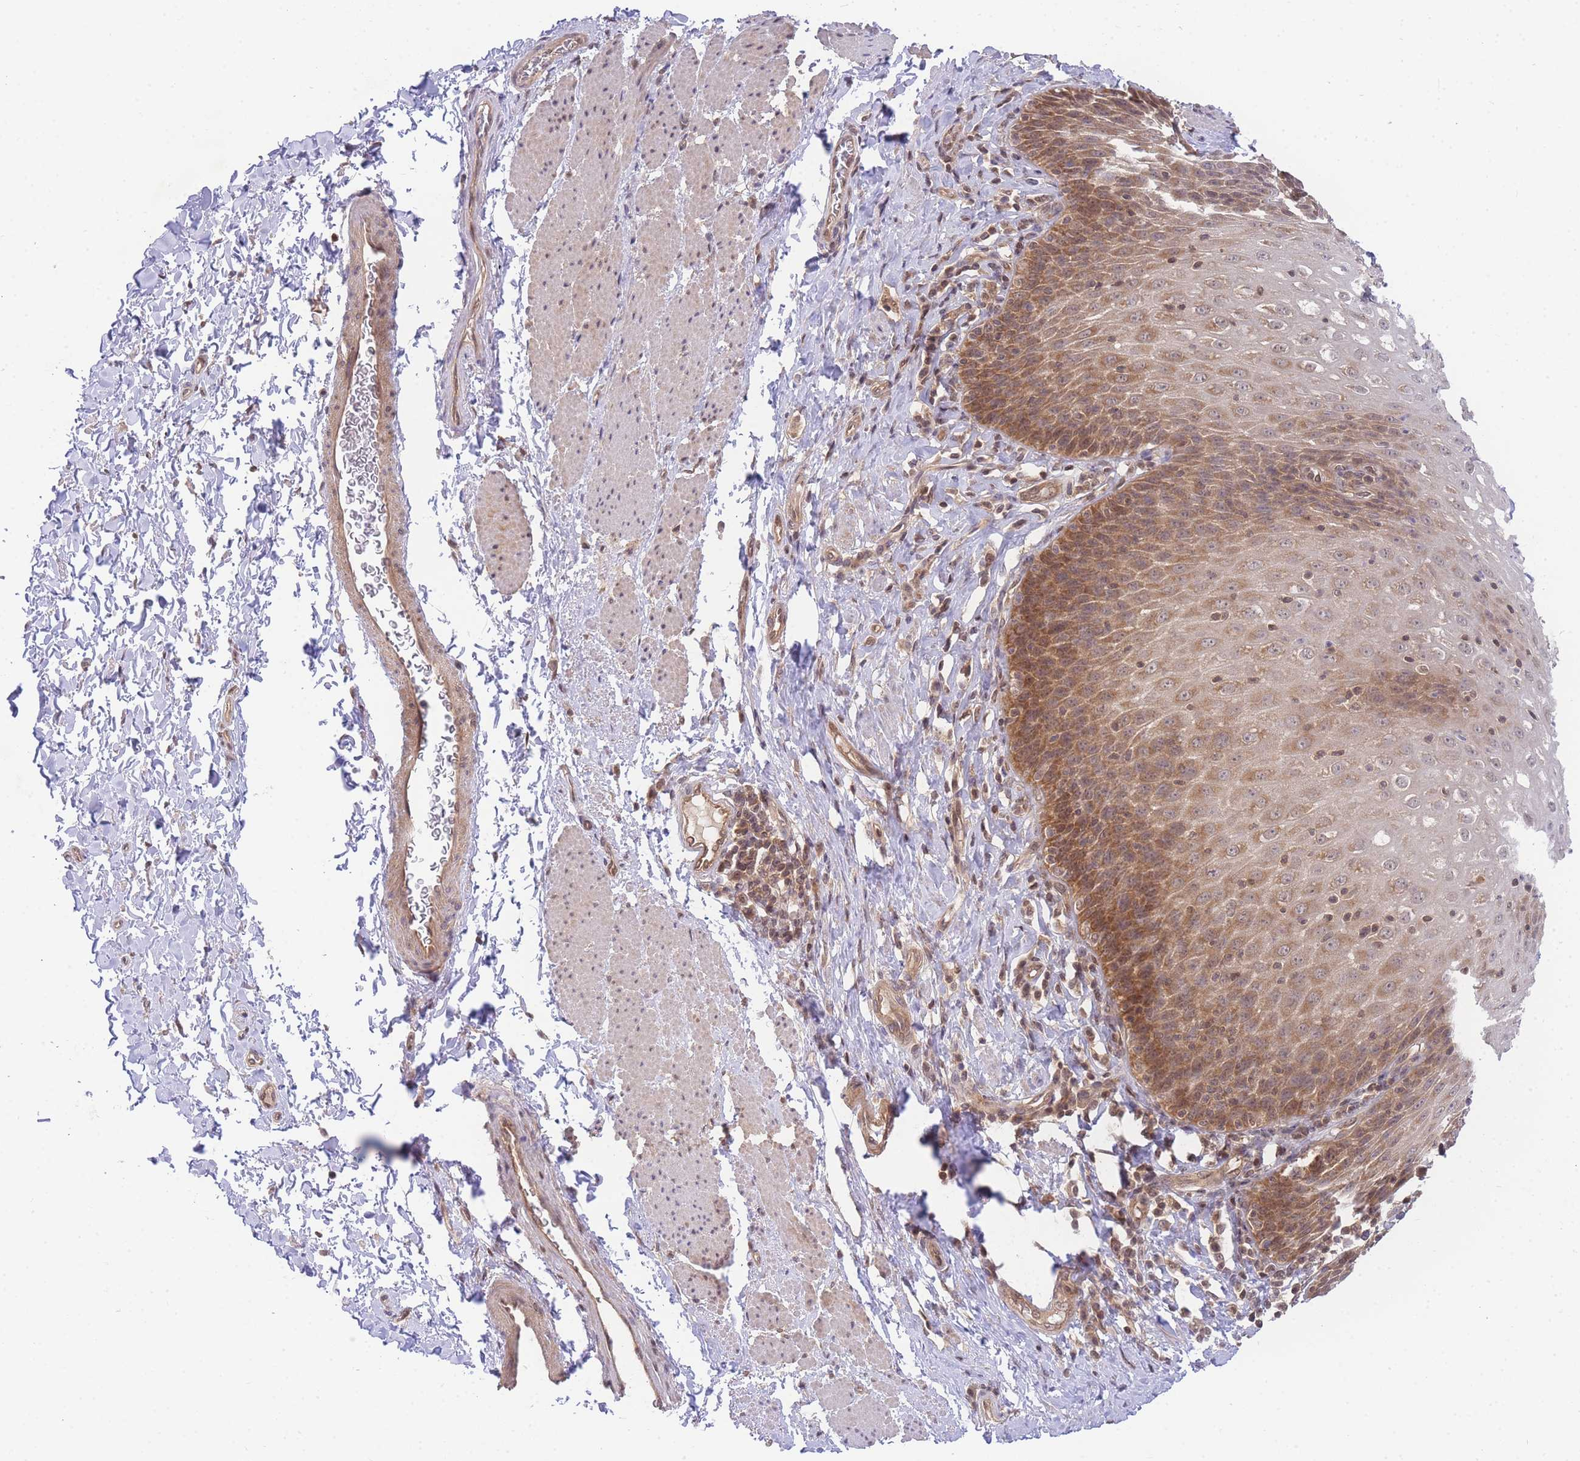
{"staining": {"intensity": "moderate", "quantity": ">75%", "location": "cytoplasmic/membranous,nuclear"}, "tissue": "esophagus", "cell_type": "Squamous epithelial cells", "image_type": "normal", "snomed": [{"axis": "morphology", "description": "Normal tissue, NOS"}, {"axis": "topography", "description": "Esophagus"}], "caption": "Squamous epithelial cells exhibit medium levels of moderate cytoplasmic/membranous,nuclear staining in about >75% of cells in normal human esophagus. The staining was performed using DAB (3,3'-diaminobenzidine) to visualize the protein expression in brown, while the nuclei were stained in blue with hematoxylin (Magnification: 20x).", "gene": "KIAA1191", "patient": {"sex": "female", "age": 61}}